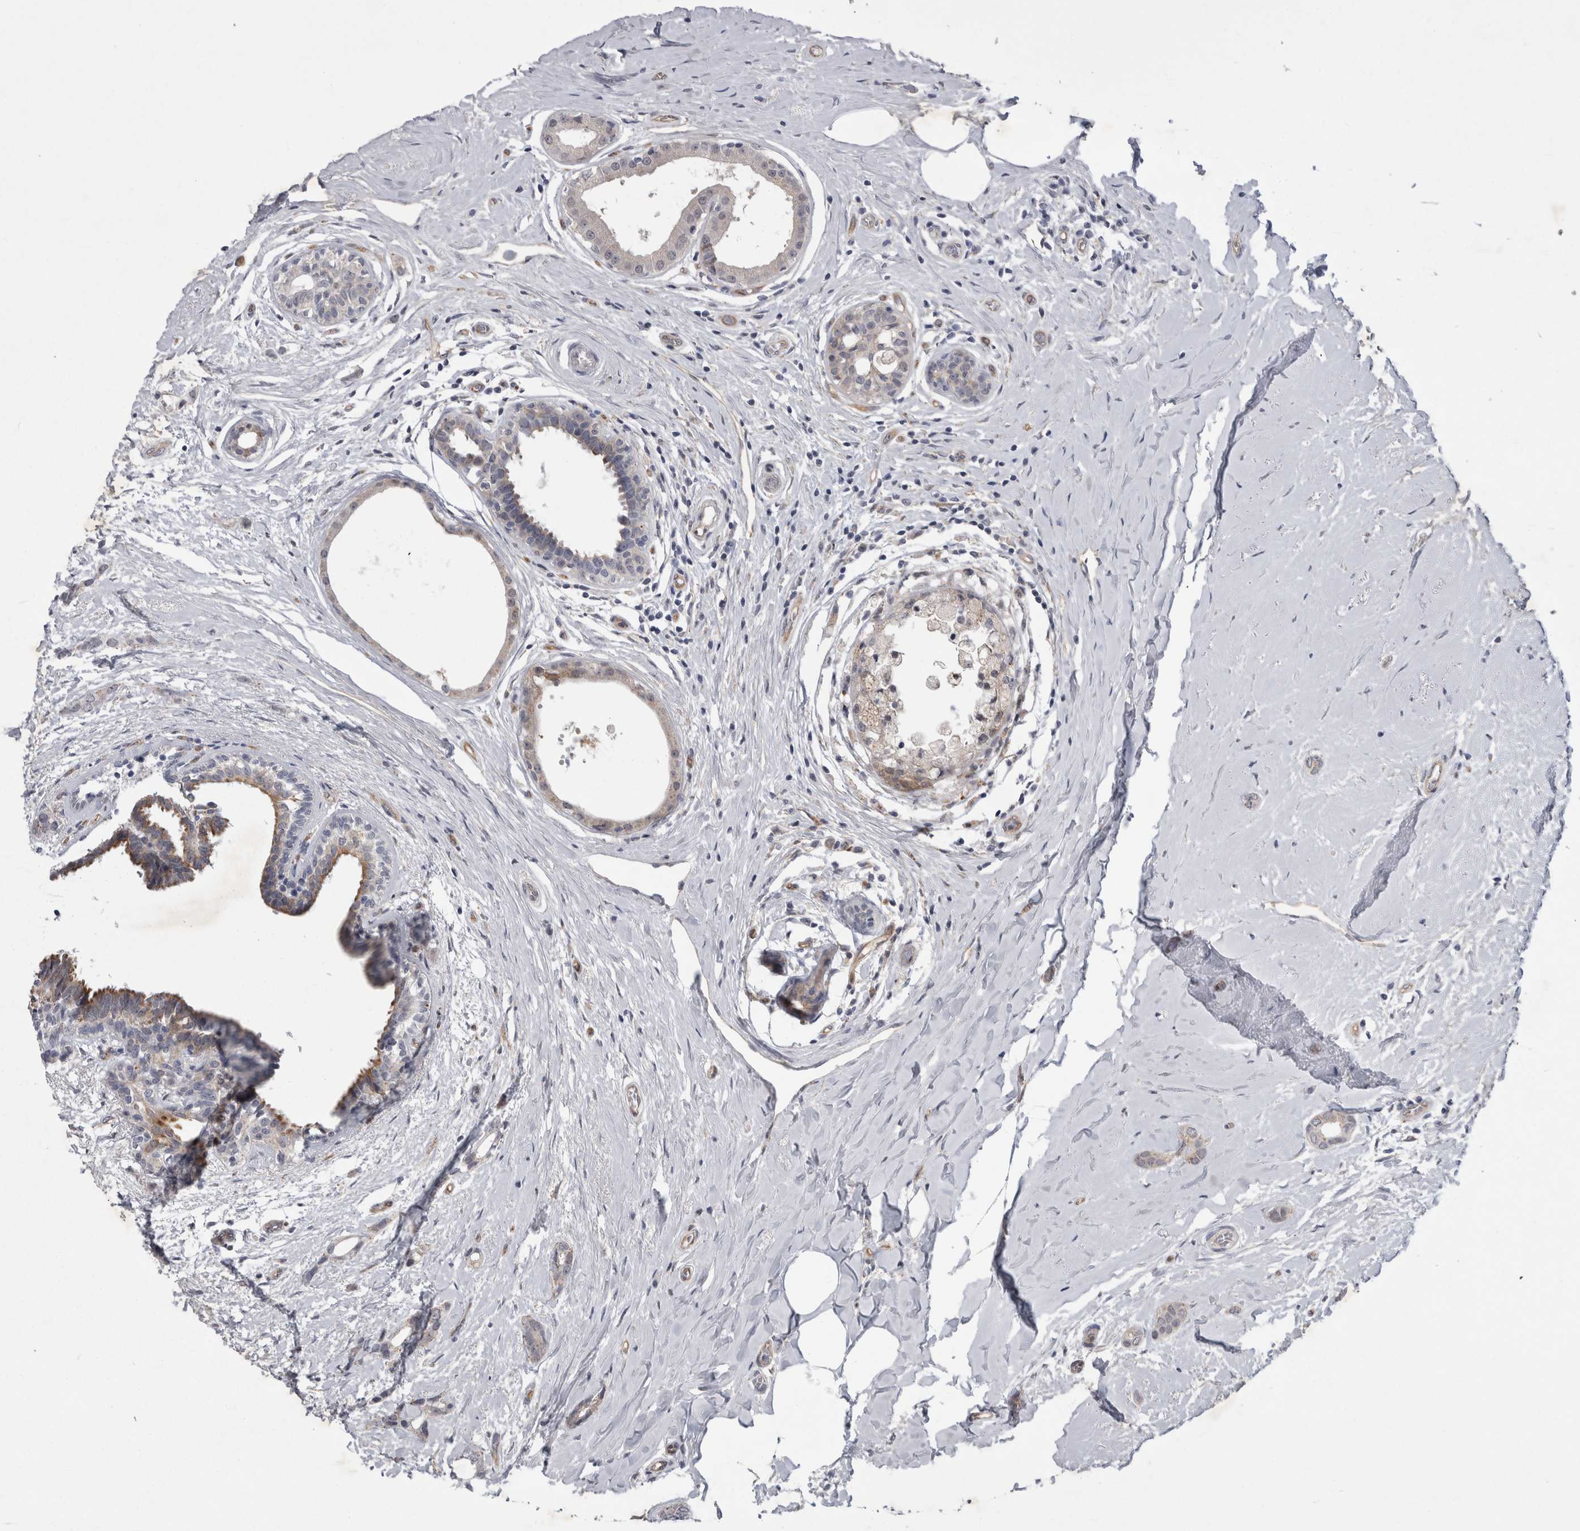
{"staining": {"intensity": "negative", "quantity": "none", "location": "none"}, "tissue": "breast cancer", "cell_type": "Tumor cells", "image_type": "cancer", "snomed": [{"axis": "morphology", "description": "Duct carcinoma"}, {"axis": "topography", "description": "Breast"}], "caption": "An immunohistochemistry histopathology image of intraductal carcinoma (breast) is shown. There is no staining in tumor cells of intraductal carcinoma (breast).", "gene": "PARP11", "patient": {"sex": "female", "age": 55}}